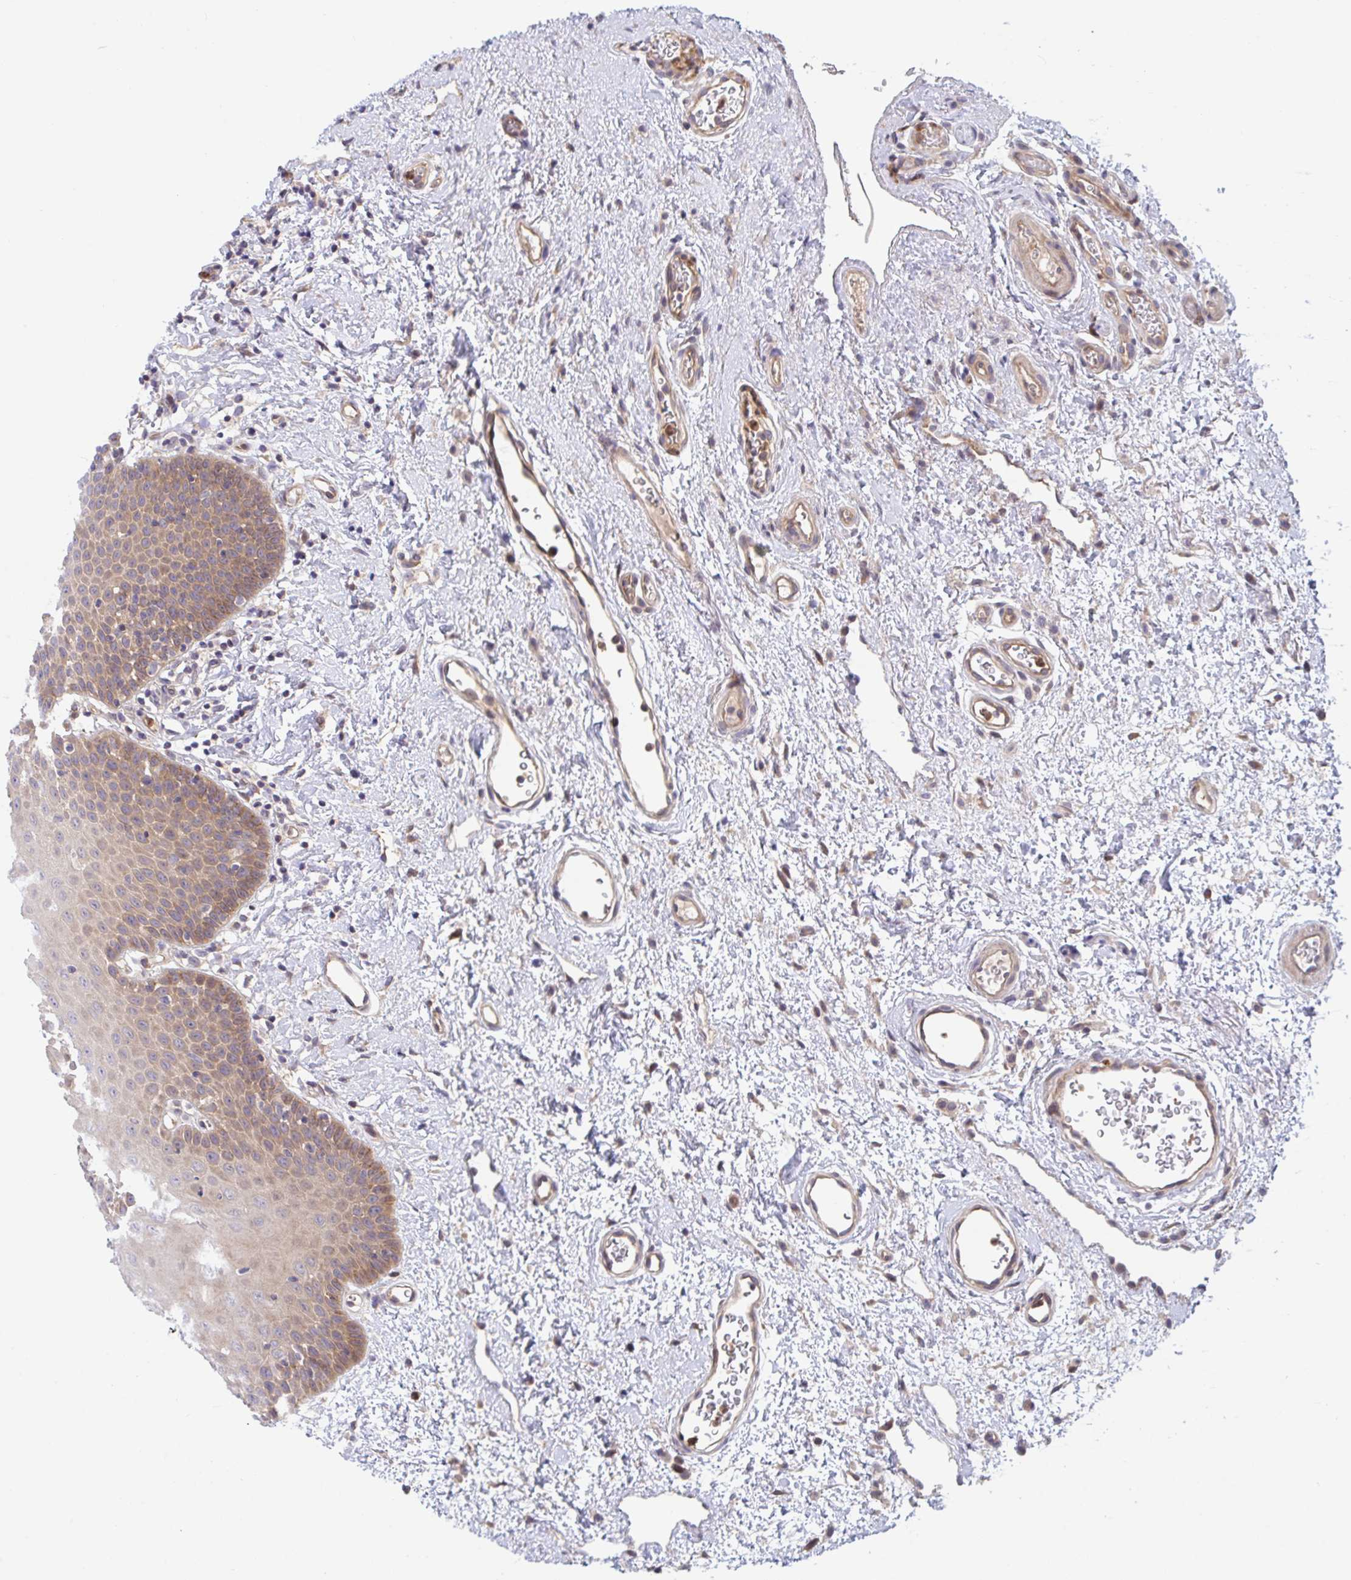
{"staining": {"intensity": "moderate", "quantity": "25%-75%", "location": "cytoplasmic/membranous,nuclear"}, "tissue": "oral mucosa", "cell_type": "Squamous epithelial cells", "image_type": "normal", "snomed": [{"axis": "morphology", "description": "Normal tissue, NOS"}, {"axis": "topography", "description": "Oral tissue"}, {"axis": "topography", "description": "Head-Neck"}], "caption": "Protein expression analysis of normal oral mucosa shows moderate cytoplasmic/membranous,nuclear expression in about 25%-75% of squamous epithelial cells. (IHC, brightfield microscopy, high magnification).", "gene": "LMNTD2", "patient": {"sex": "female", "age": 55}}